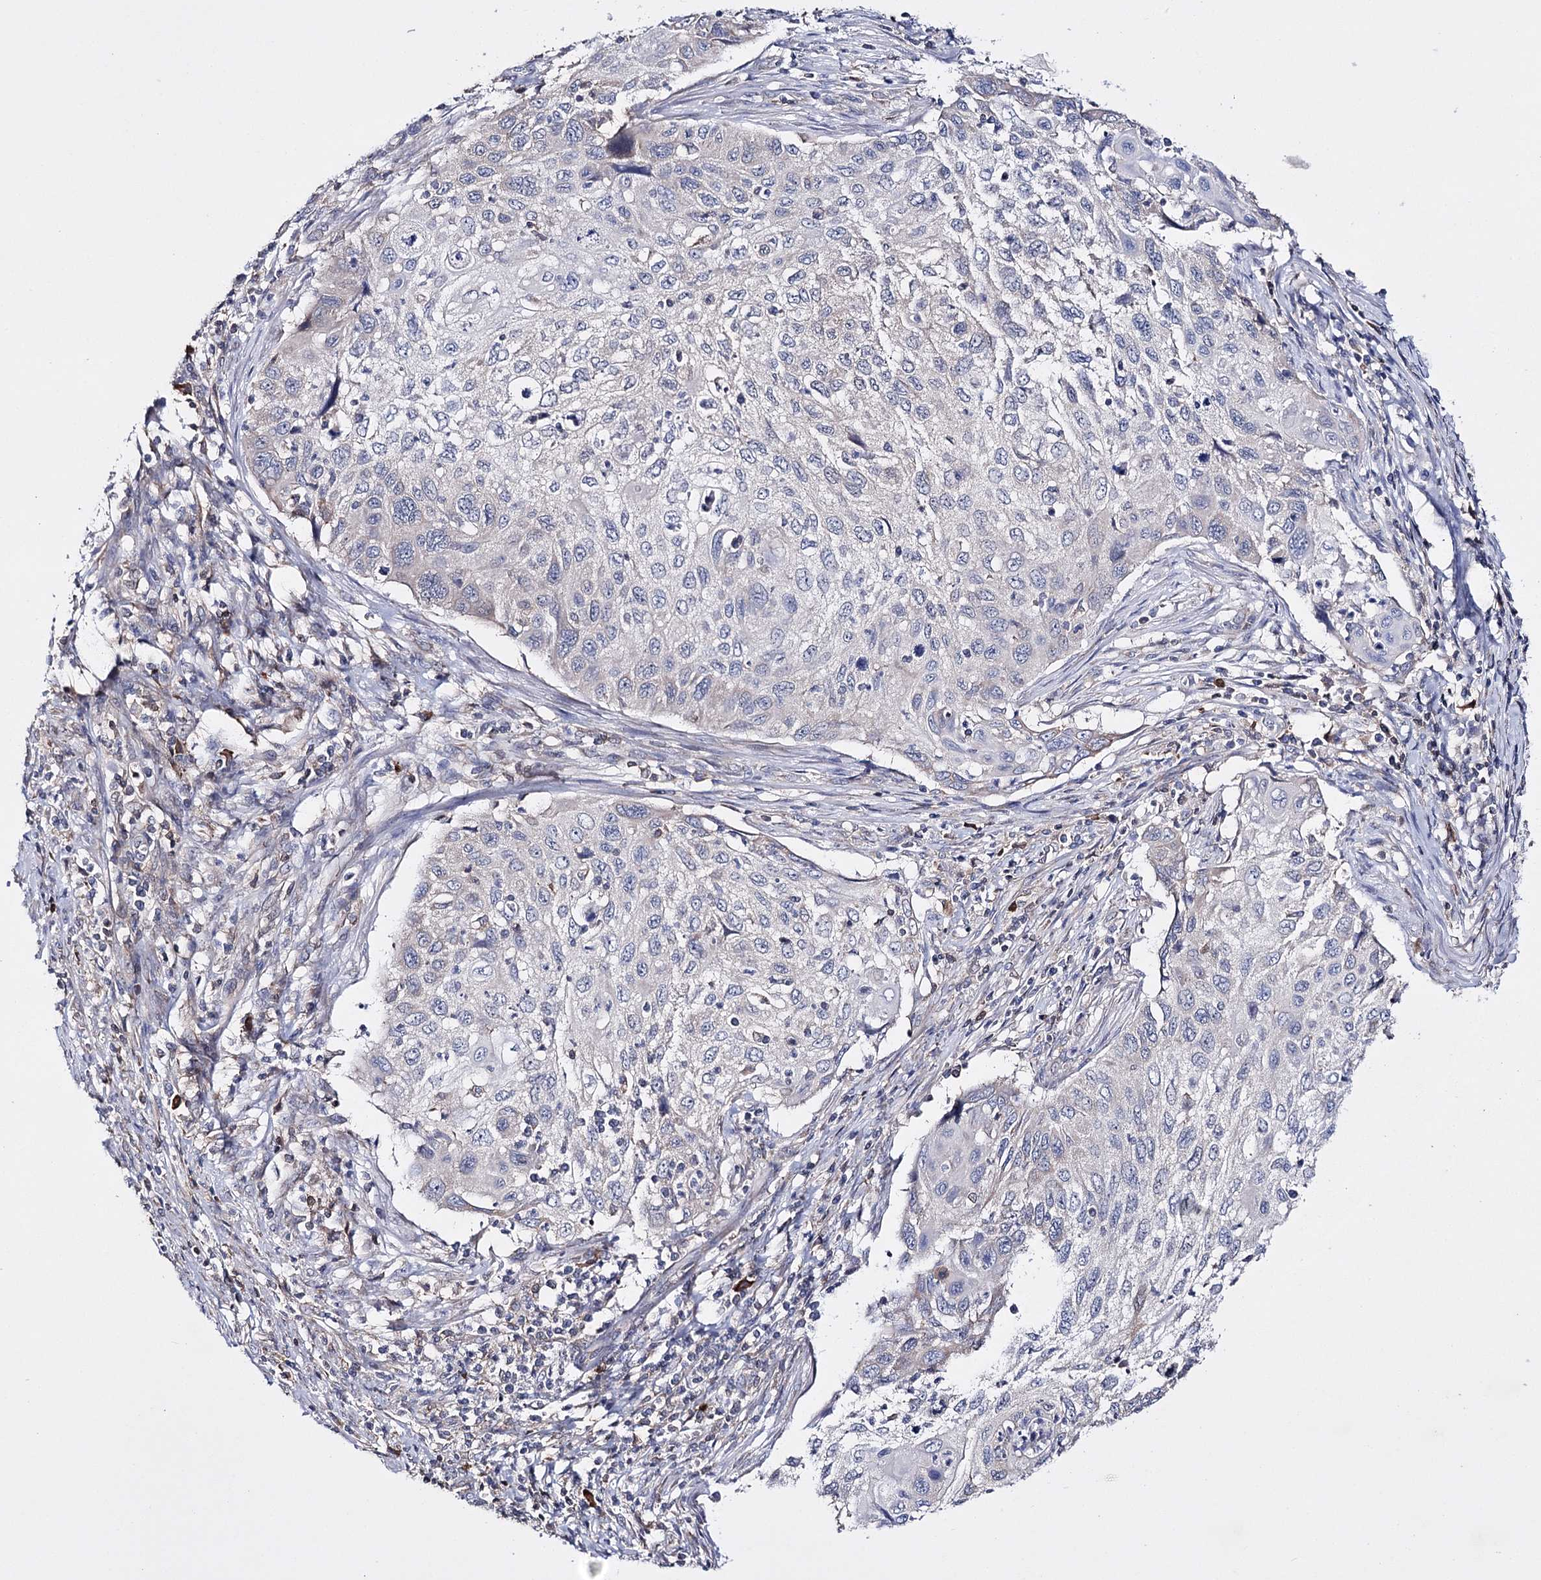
{"staining": {"intensity": "negative", "quantity": "none", "location": "none"}, "tissue": "cervical cancer", "cell_type": "Tumor cells", "image_type": "cancer", "snomed": [{"axis": "morphology", "description": "Squamous cell carcinoma, NOS"}, {"axis": "topography", "description": "Cervix"}], "caption": "Immunohistochemical staining of human cervical cancer exhibits no significant expression in tumor cells.", "gene": "PTER", "patient": {"sex": "female", "age": 70}}